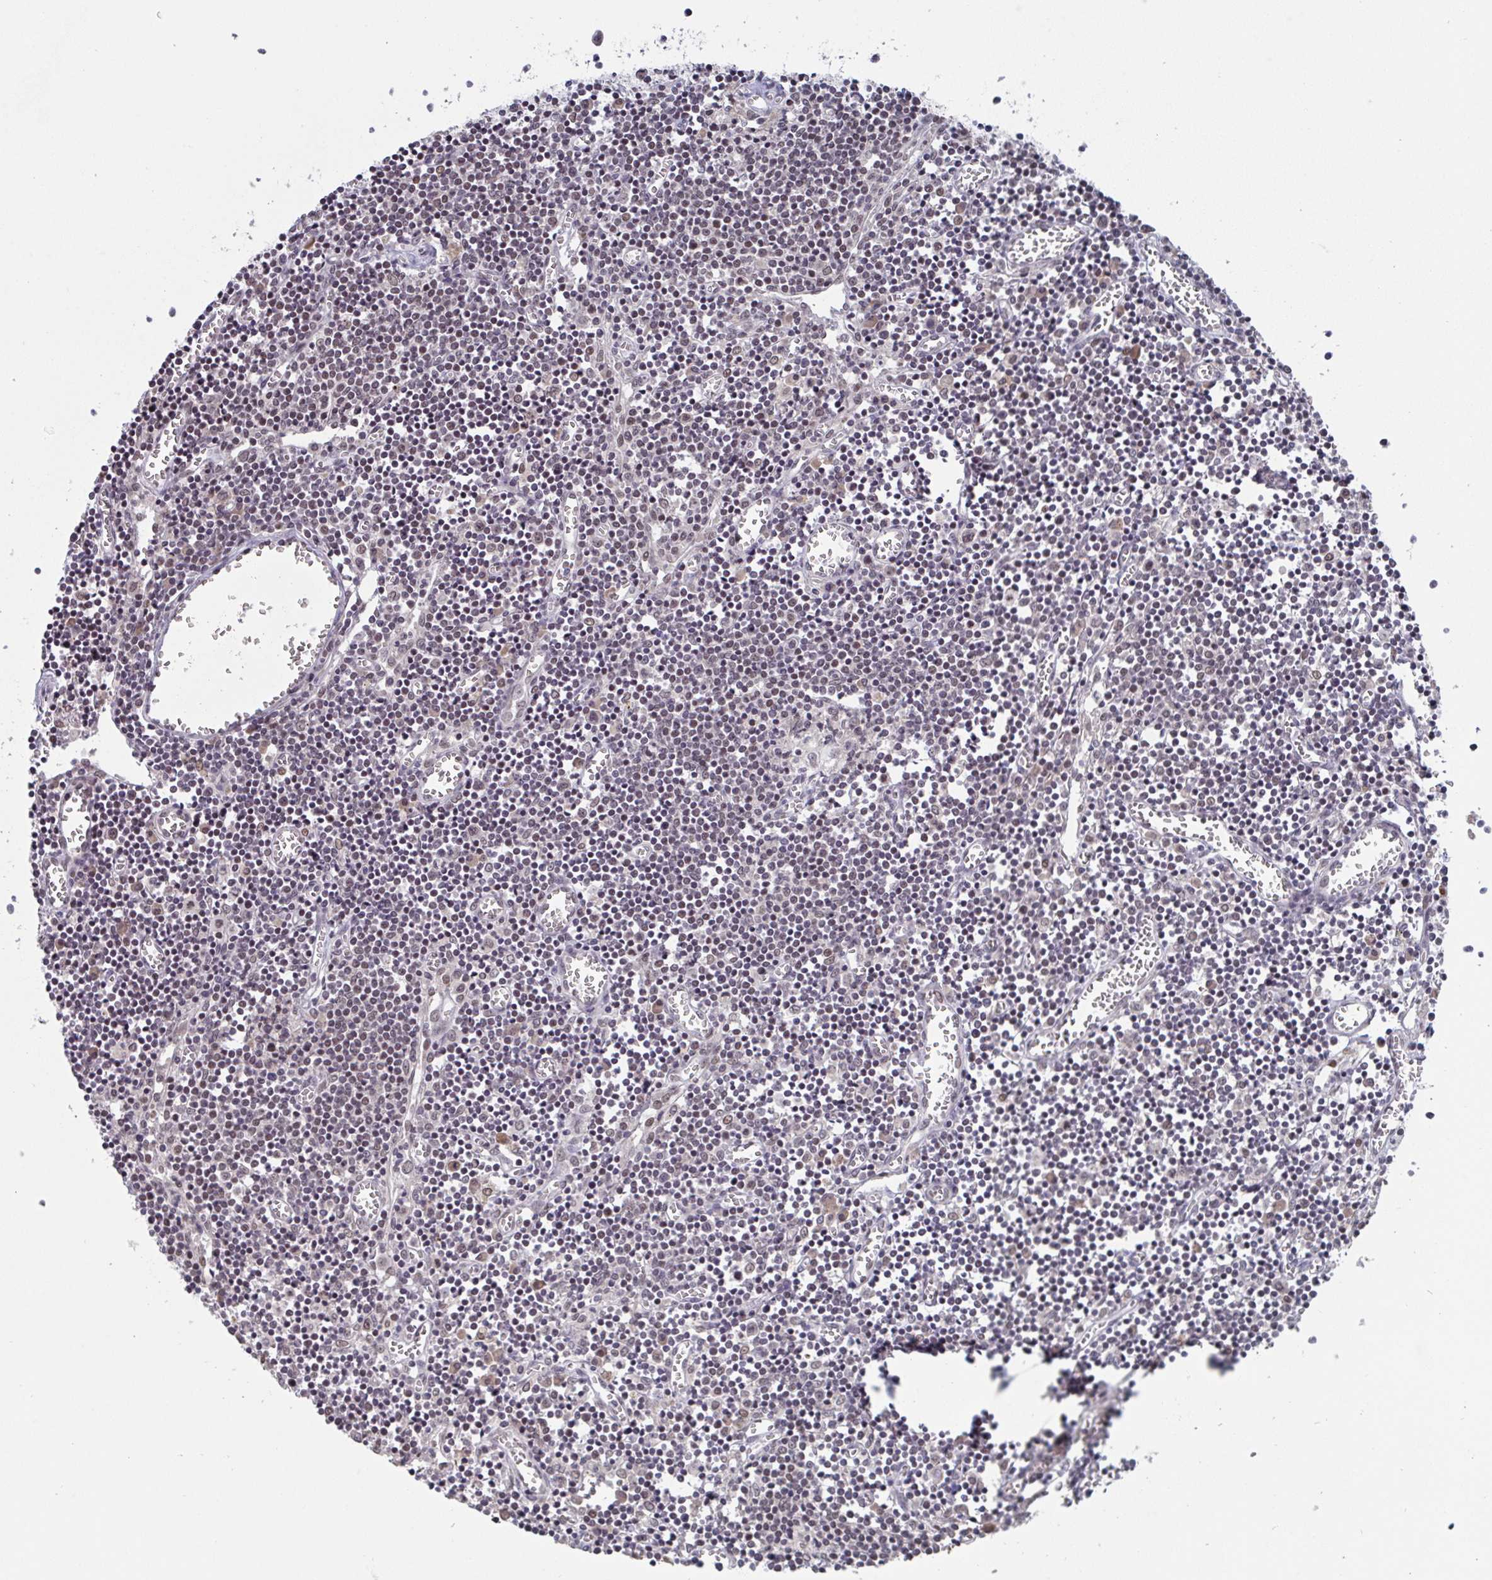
{"staining": {"intensity": "moderate", "quantity": ">75%", "location": "nuclear"}, "tissue": "lymph node", "cell_type": "Germinal center cells", "image_type": "normal", "snomed": [{"axis": "morphology", "description": "Normal tissue, NOS"}, {"axis": "topography", "description": "Lymph node"}], "caption": "High-power microscopy captured an immunohistochemistry histopathology image of benign lymph node, revealing moderate nuclear expression in approximately >75% of germinal center cells. (Stains: DAB in brown, nuclei in blue, Microscopy: brightfield microscopy at high magnification).", "gene": "JMJD1C", "patient": {"sex": "male", "age": 66}}